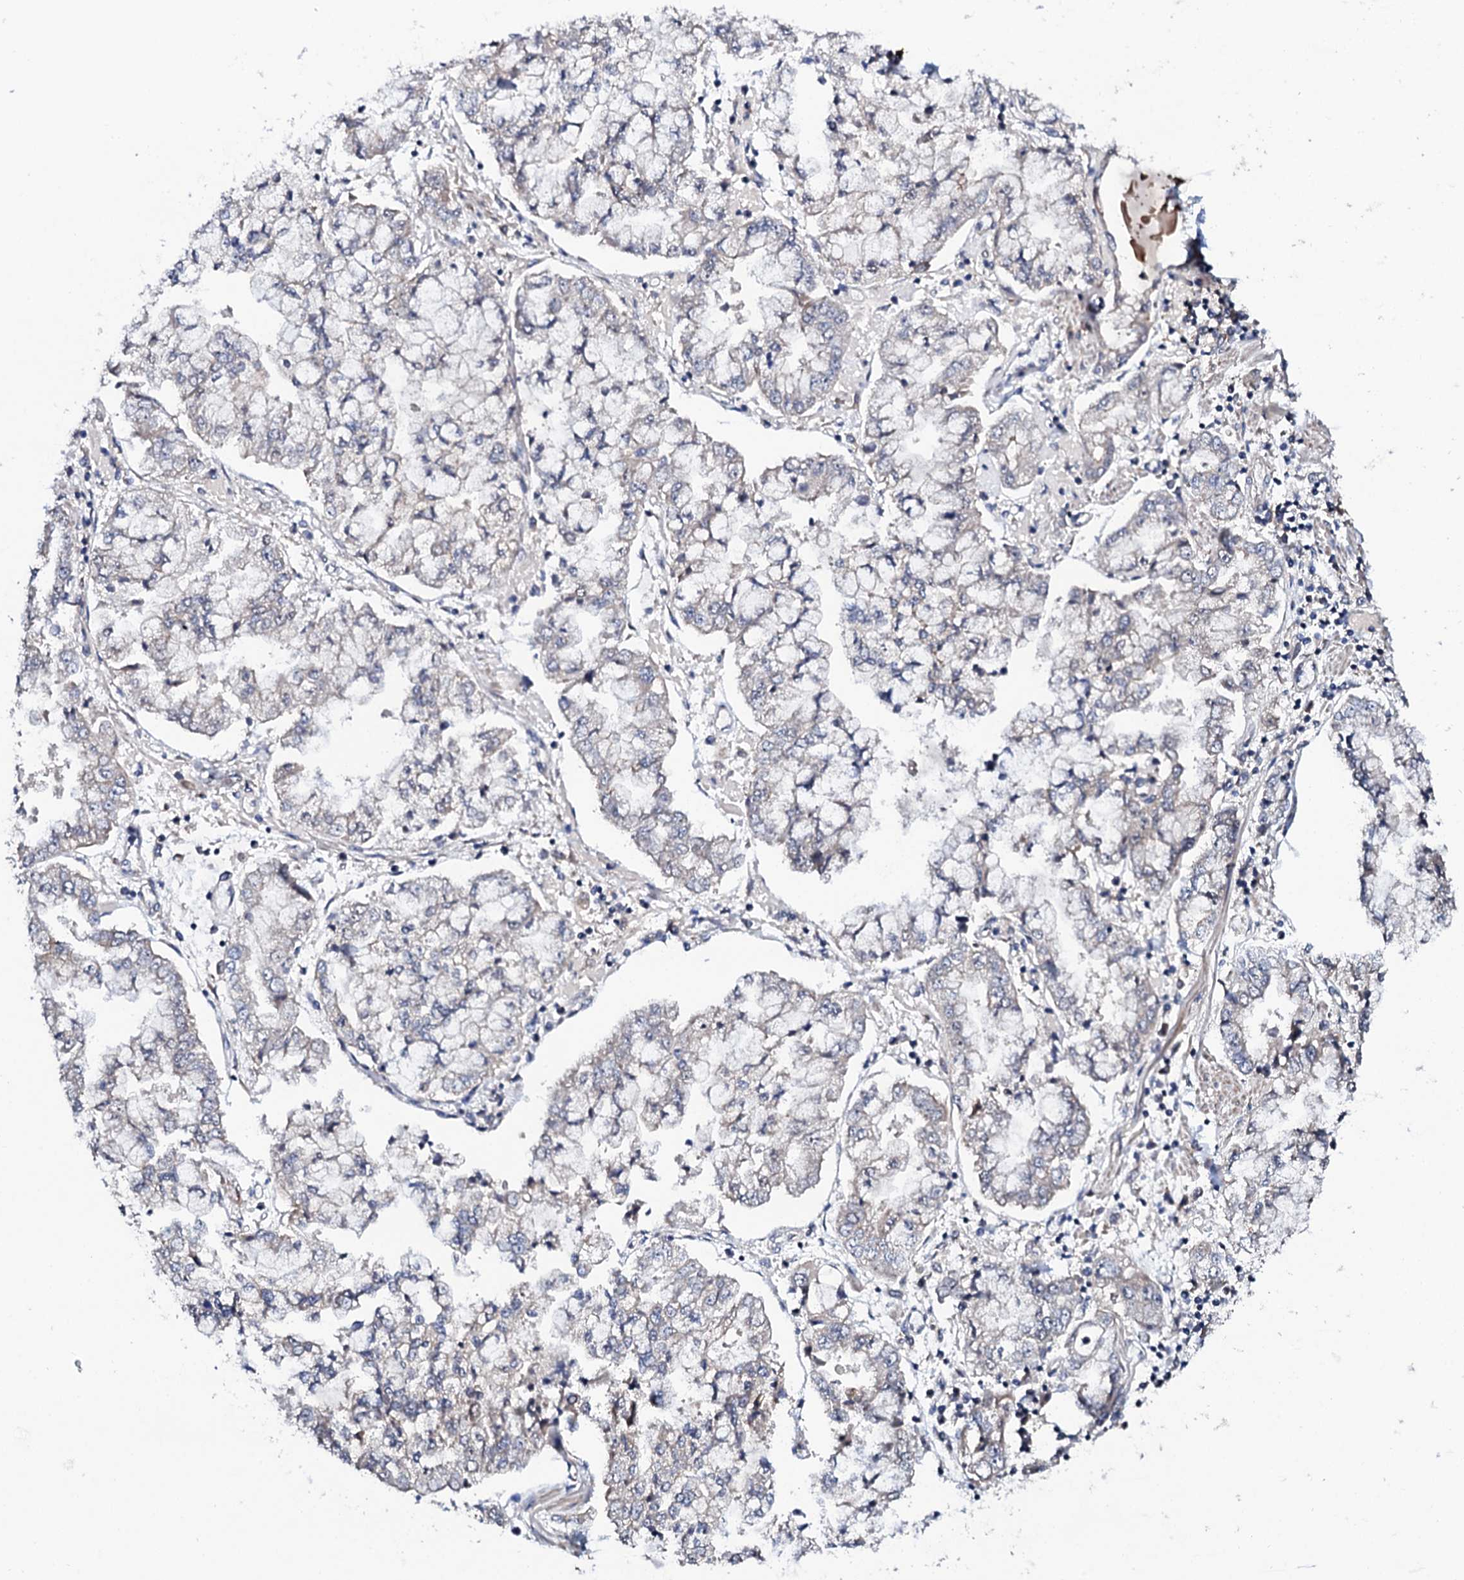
{"staining": {"intensity": "negative", "quantity": "none", "location": "none"}, "tissue": "stomach cancer", "cell_type": "Tumor cells", "image_type": "cancer", "snomed": [{"axis": "morphology", "description": "Adenocarcinoma, NOS"}, {"axis": "topography", "description": "Stomach"}], "caption": "Human stomach adenocarcinoma stained for a protein using IHC demonstrates no positivity in tumor cells.", "gene": "IP6K1", "patient": {"sex": "male", "age": 76}}